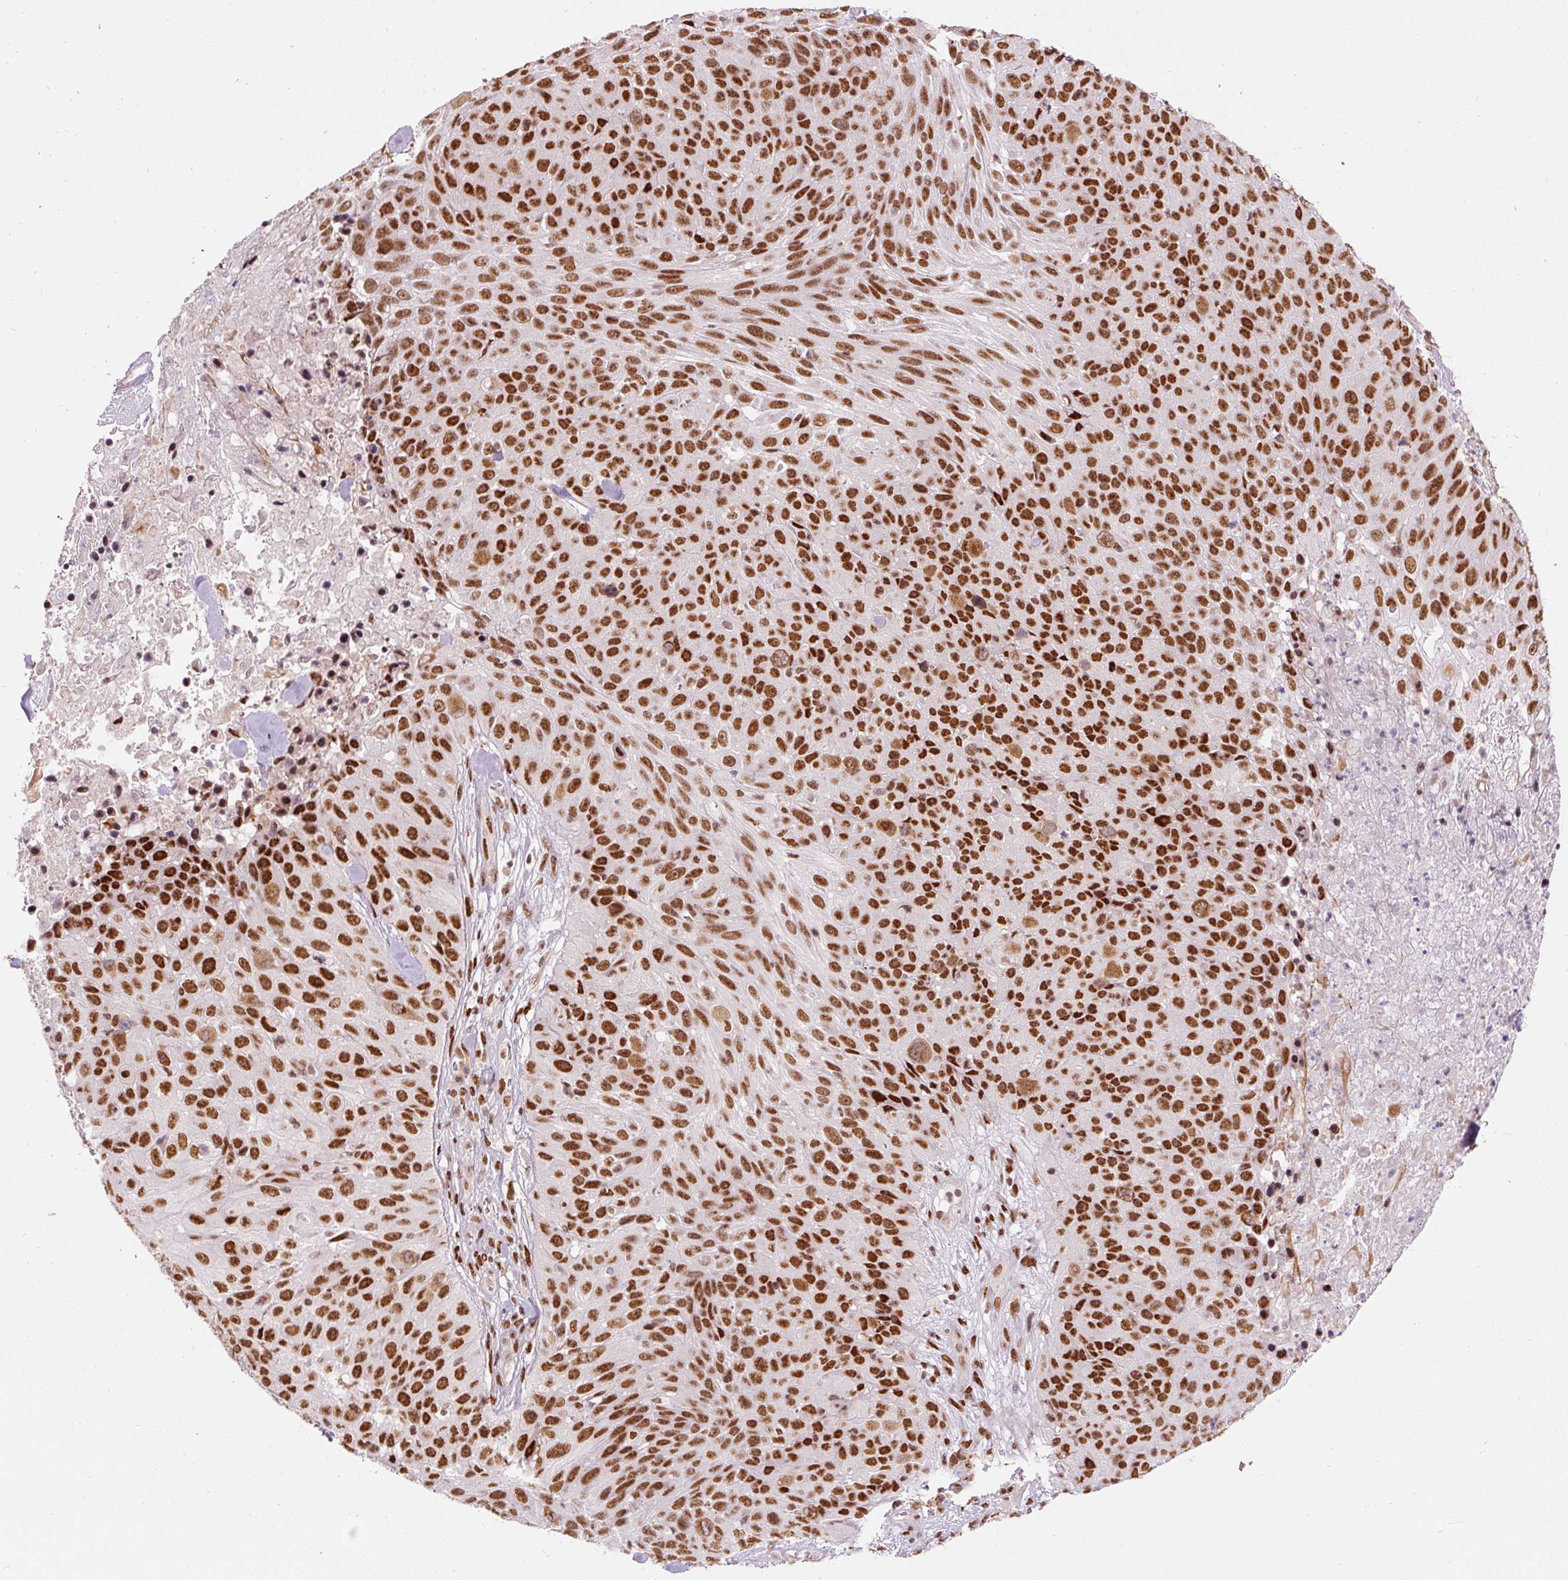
{"staining": {"intensity": "strong", "quantity": ">75%", "location": "nuclear"}, "tissue": "skin cancer", "cell_type": "Tumor cells", "image_type": "cancer", "snomed": [{"axis": "morphology", "description": "Squamous cell carcinoma, NOS"}, {"axis": "topography", "description": "Skin"}], "caption": "A photomicrograph of squamous cell carcinoma (skin) stained for a protein reveals strong nuclear brown staining in tumor cells.", "gene": "HNRNPC", "patient": {"sex": "female", "age": 87}}